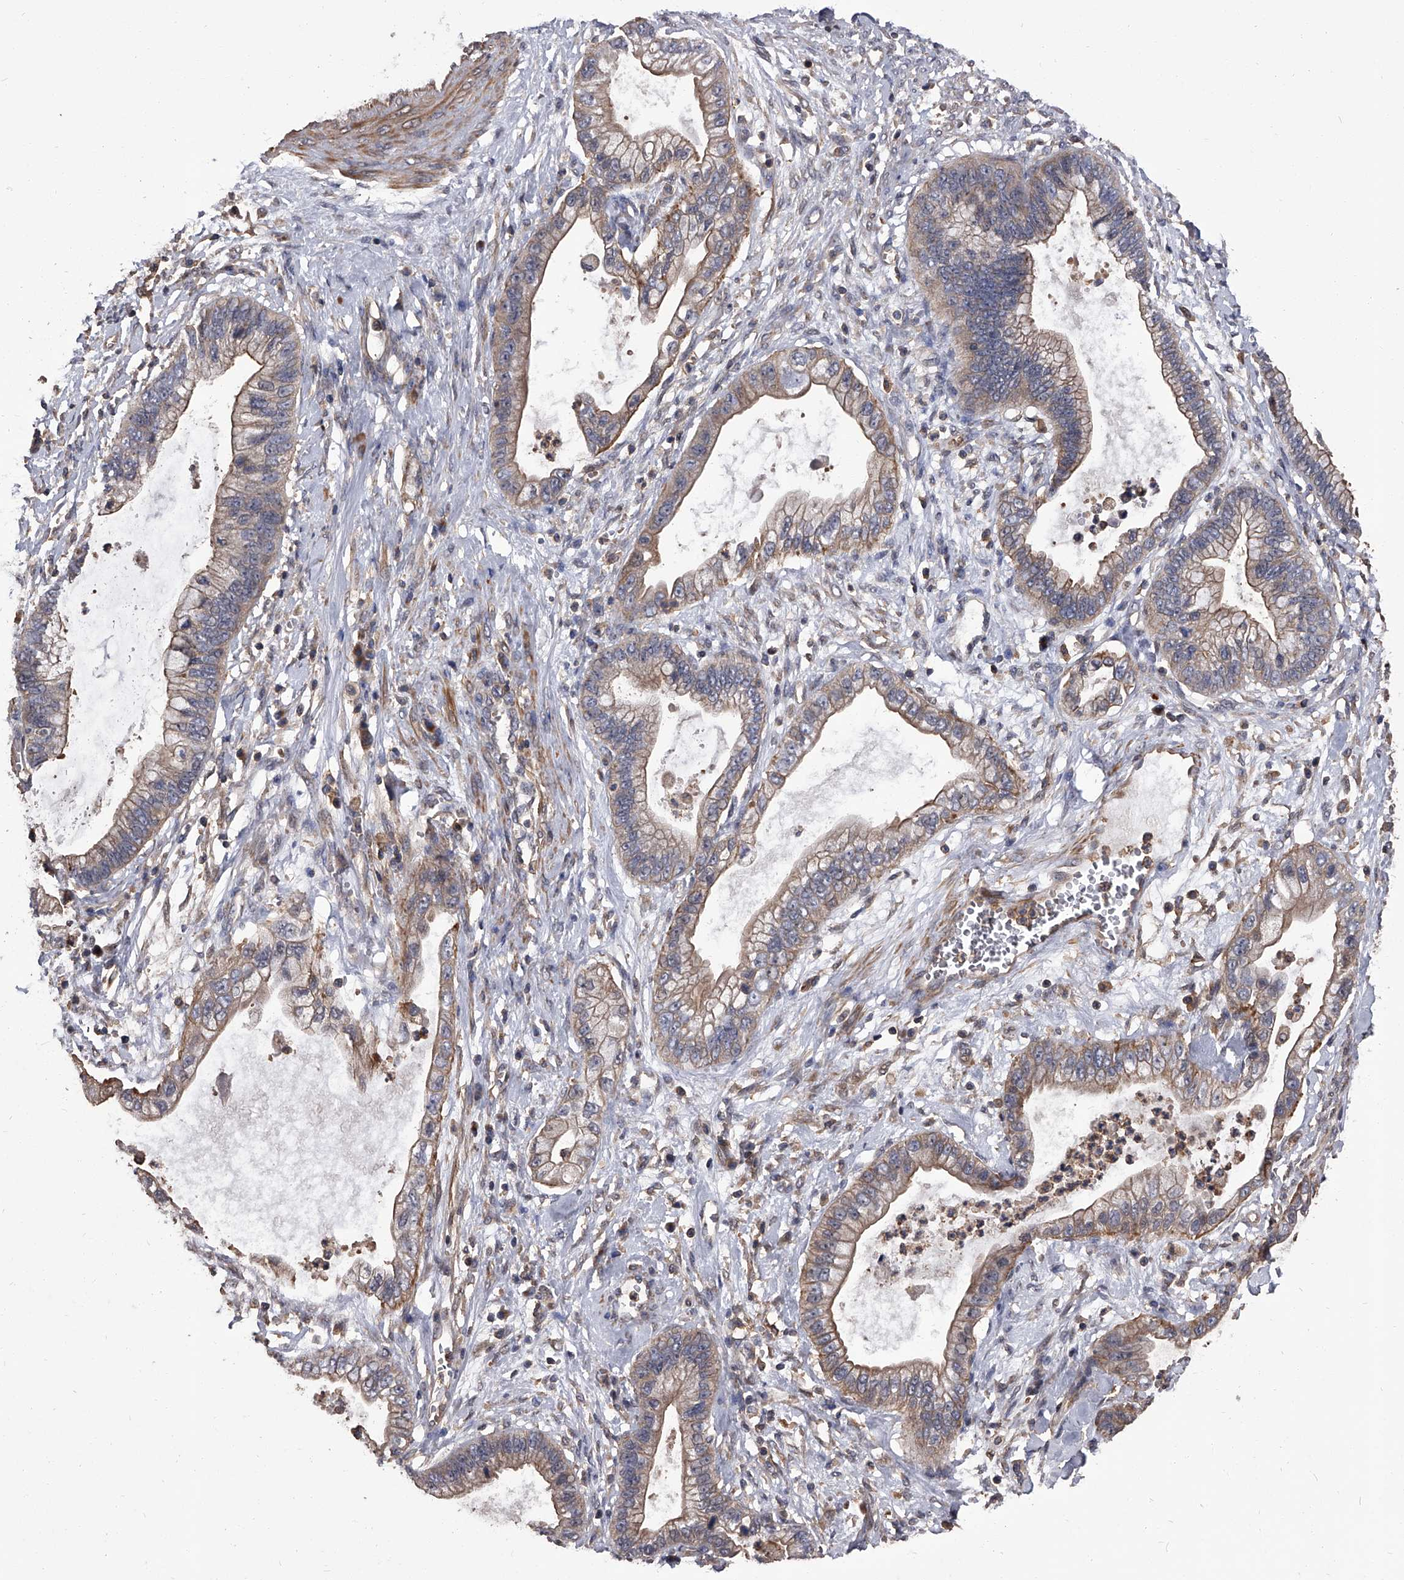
{"staining": {"intensity": "weak", "quantity": "25%-75%", "location": "cytoplasmic/membranous"}, "tissue": "cervical cancer", "cell_type": "Tumor cells", "image_type": "cancer", "snomed": [{"axis": "morphology", "description": "Adenocarcinoma, NOS"}, {"axis": "topography", "description": "Cervix"}], "caption": "High-power microscopy captured an immunohistochemistry histopathology image of cervical cancer (adenocarcinoma), revealing weak cytoplasmic/membranous expression in about 25%-75% of tumor cells.", "gene": "STK36", "patient": {"sex": "female", "age": 44}}